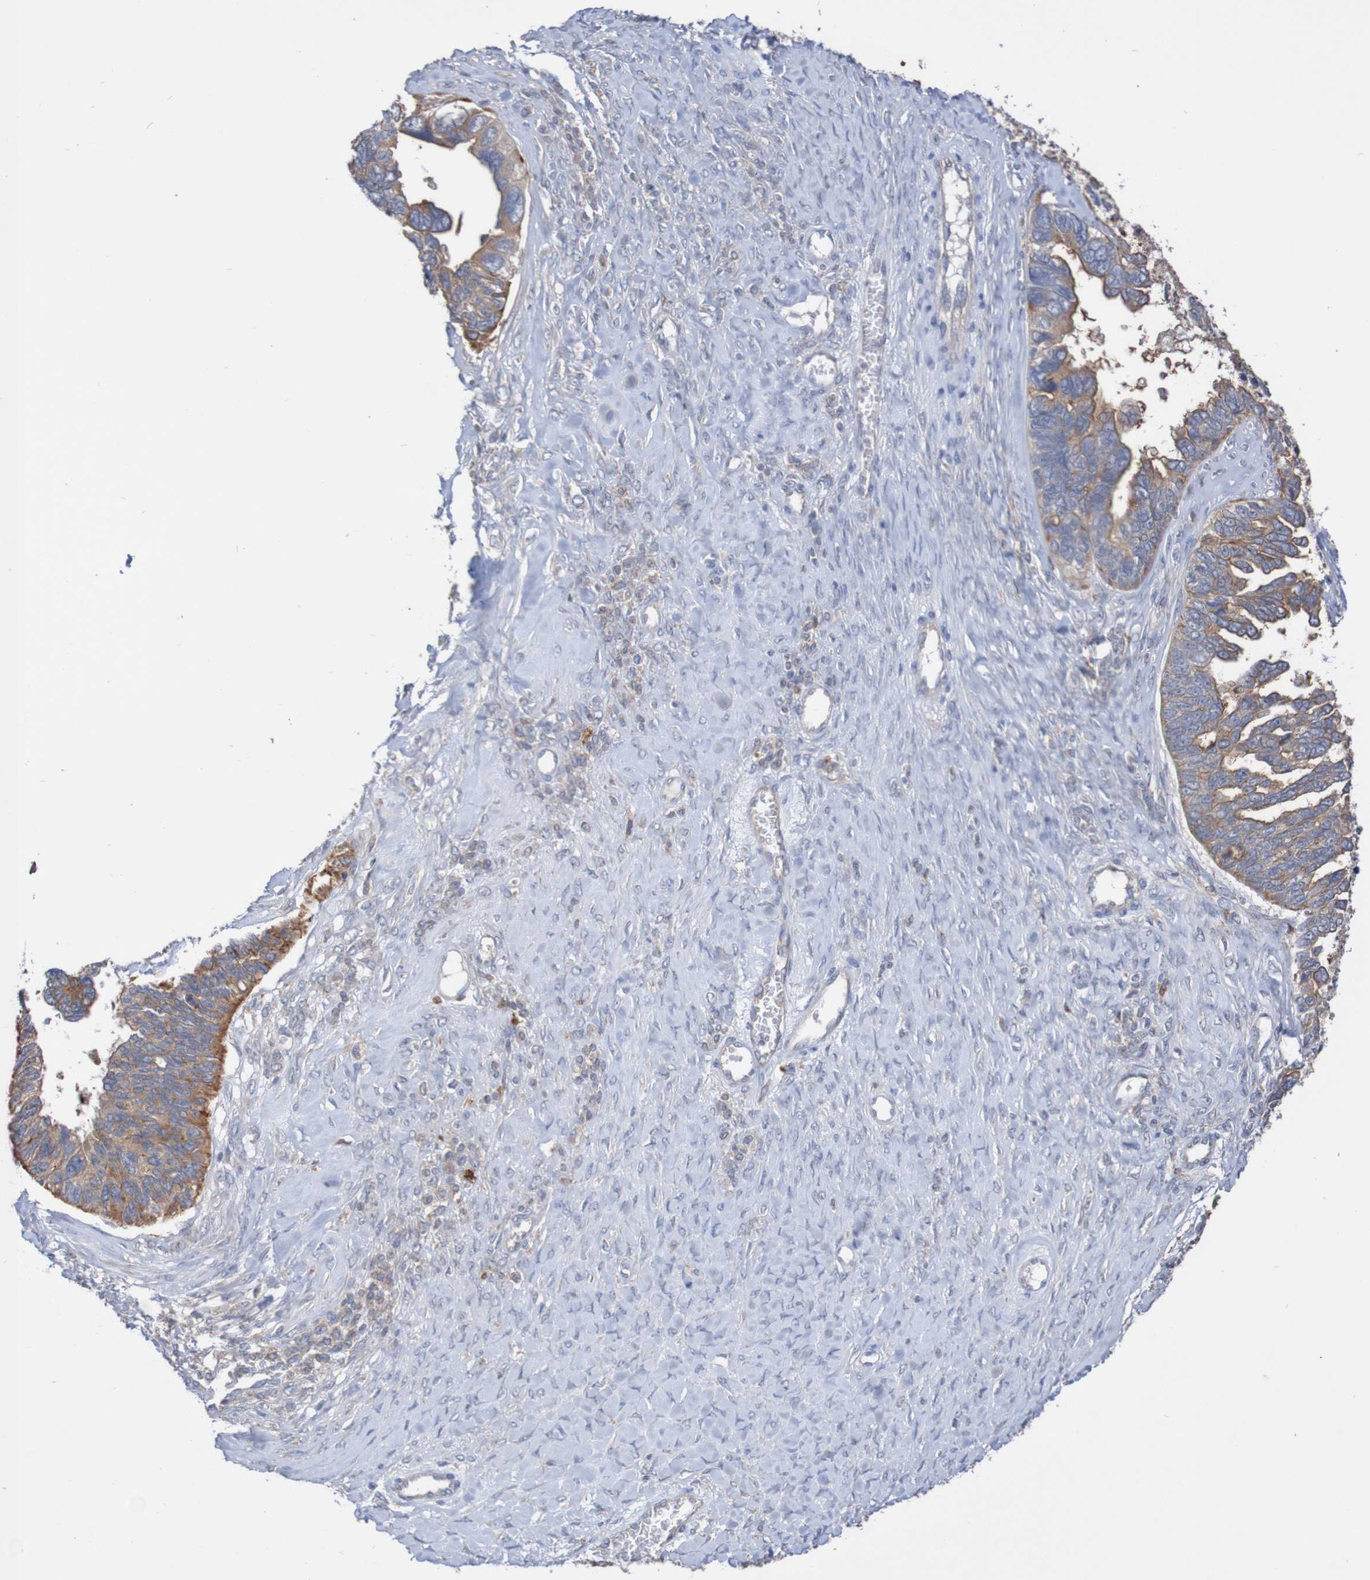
{"staining": {"intensity": "weak", "quantity": ">75%", "location": "cytoplasmic/membranous,nuclear"}, "tissue": "ovarian cancer", "cell_type": "Tumor cells", "image_type": "cancer", "snomed": [{"axis": "morphology", "description": "Cystadenocarcinoma, serous, NOS"}, {"axis": "topography", "description": "Ovary"}], "caption": "Serous cystadenocarcinoma (ovarian) stained with DAB immunohistochemistry reveals low levels of weak cytoplasmic/membranous and nuclear expression in about >75% of tumor cells.", "gene": "PHYH", "patient": {"sex": "female", "age": 79}}